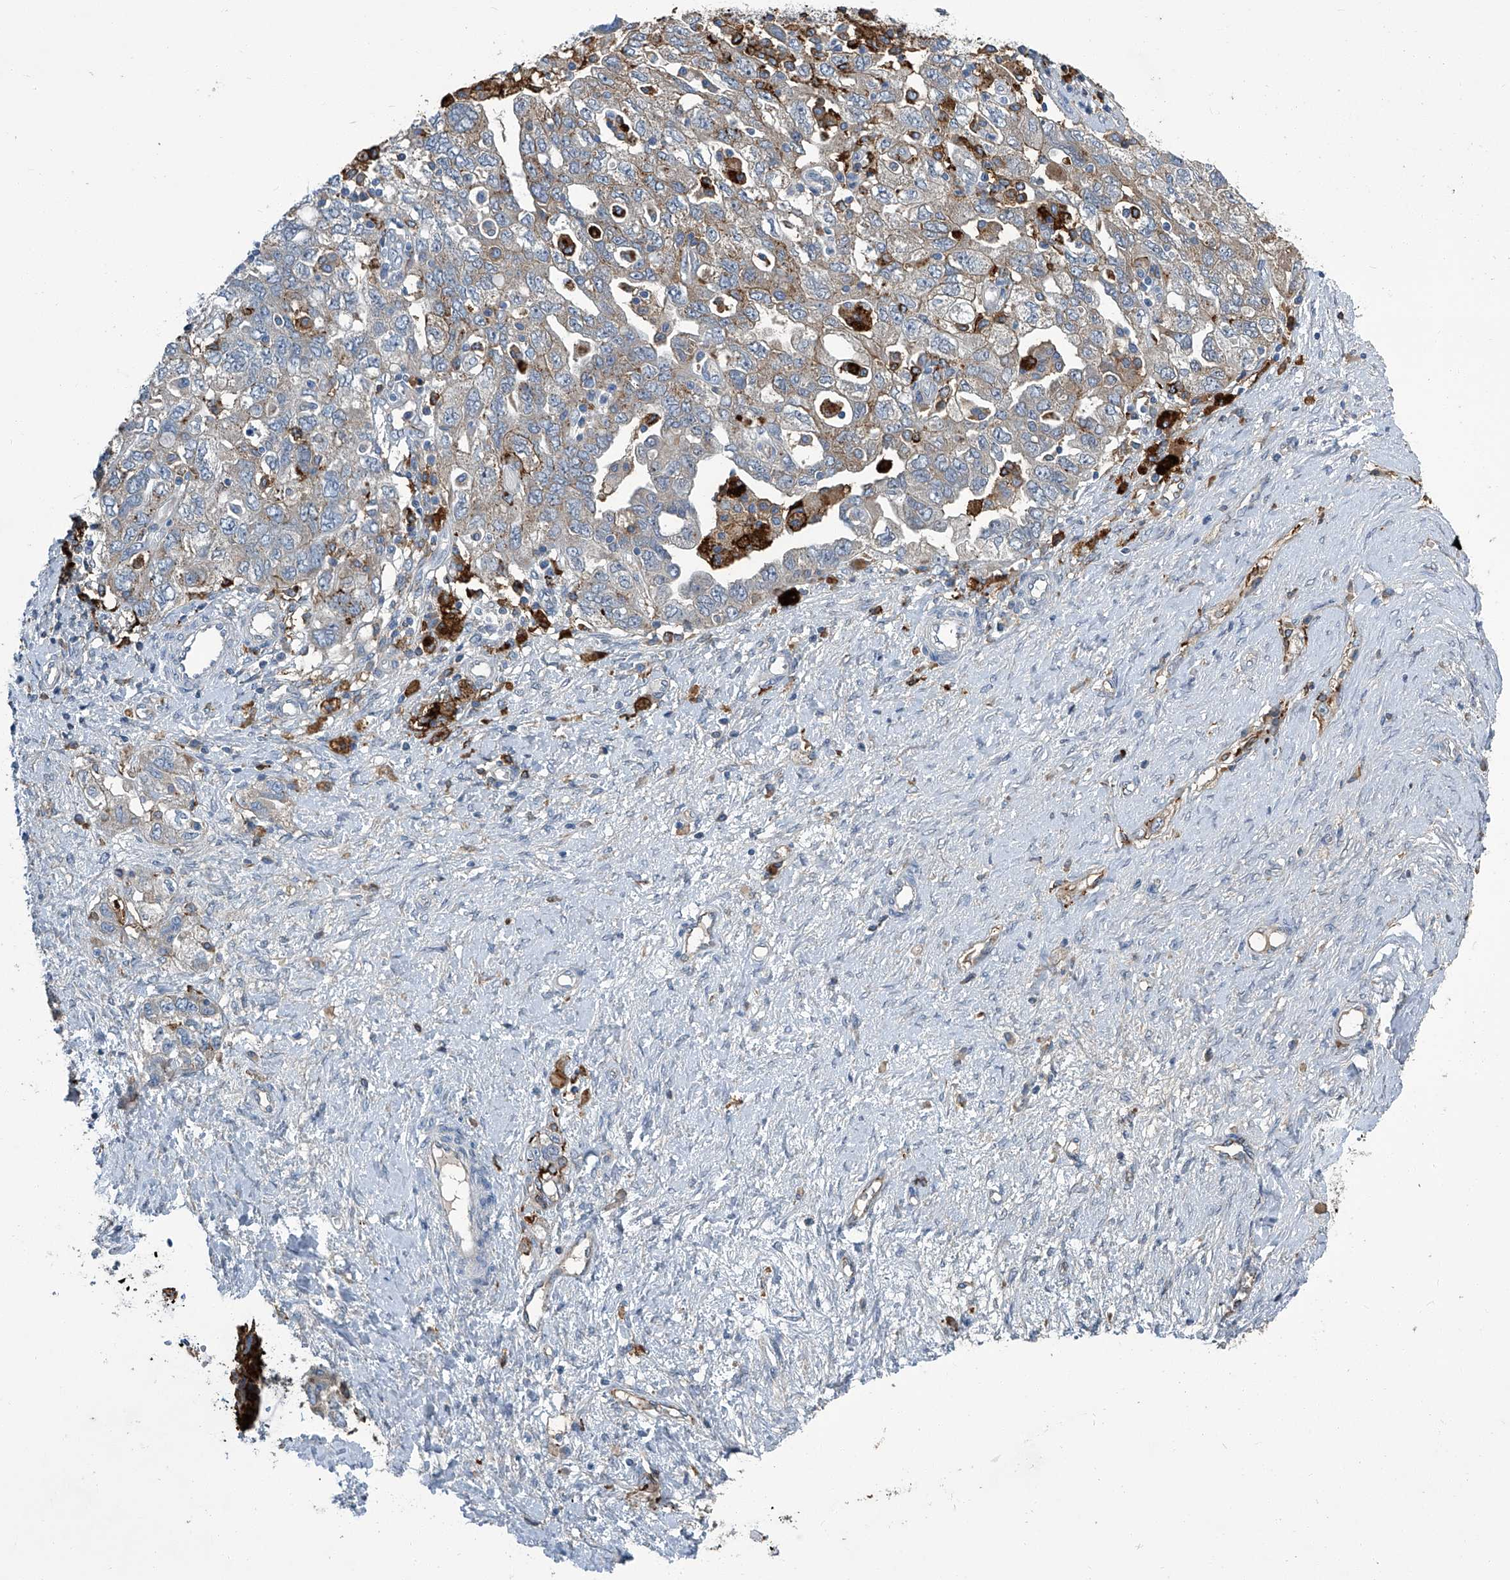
{"staining": {"intensity": "weak", "quantity": "<25%", "location": "cytoplasmic/membranous"}, "tissue": "ovarian cancer", "cell_type": "Tumor cells", "image_type": "cancer", "snomed": [{"axis": "morphology", "description": "Carcinoma, NOS"}, {"axis": "morphology", "description": "Cystadenocarcinoma, serous, NOS"}, {"axis": "topography", "description": "Ovary"}], "caption": "Ovarian cancer was stained to show a protein in brown. There is no significant positivity in tumor cells.", "gene": "FAM167A", "patient": {"sex": "female", "age": 69}}